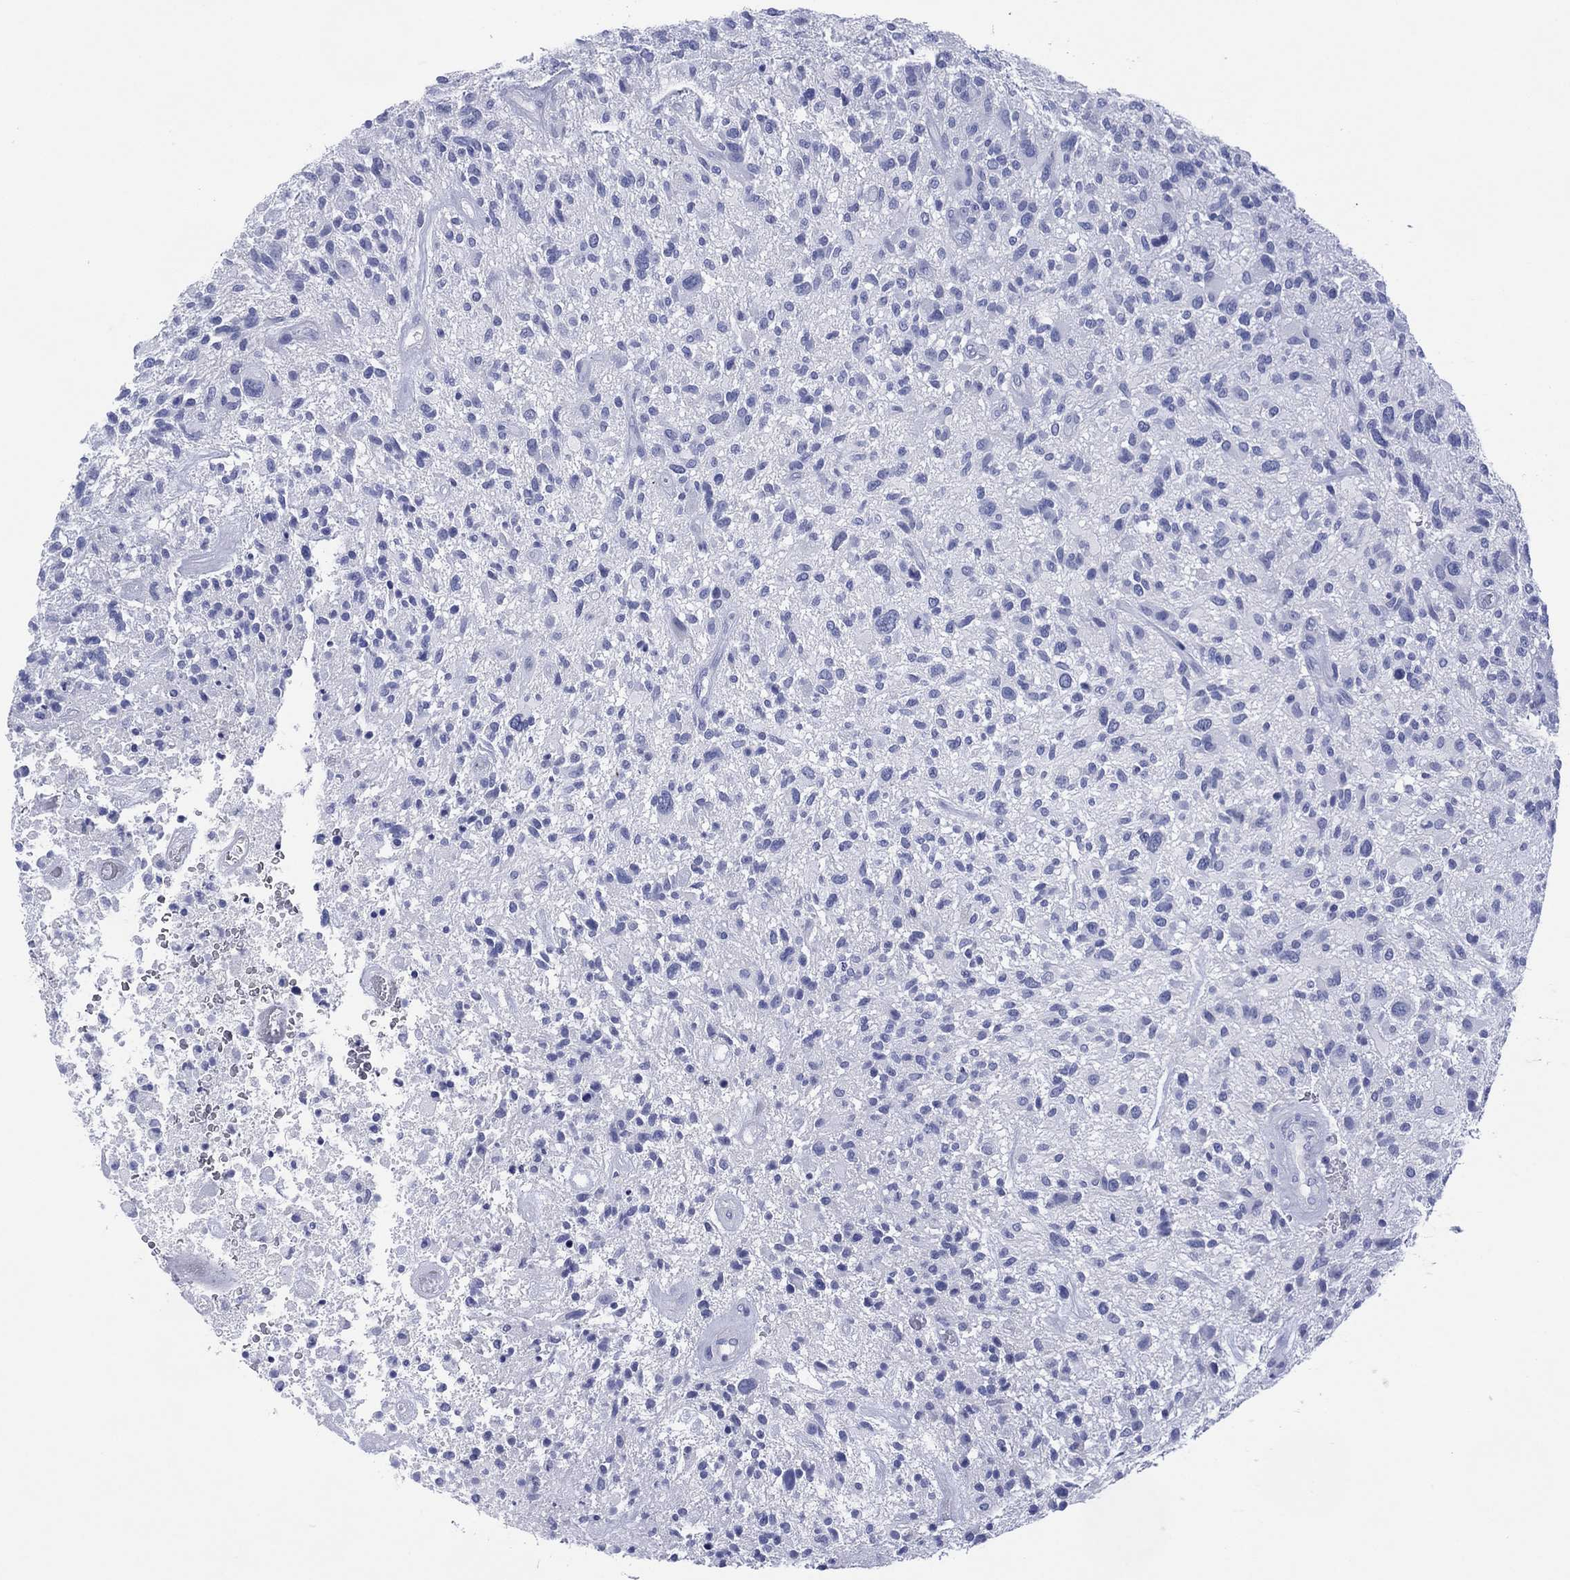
{"staining": {"intensity": "negative", "quantity": "none", "location": "none"}, "tissue": "glioma", "cell_type": "Tumor cells", "image_type": "cancer", "snomed": [{"axis": "morphology", "description": "Glioma, malignant, High grade"}, {"axis": "topography", "description": "Brain"}], "caption": "Protein analysis of glioma displays no significant expression in tumor cells.", "gene": "DSG1", "patient": {"sex": "male", "age": 47}}